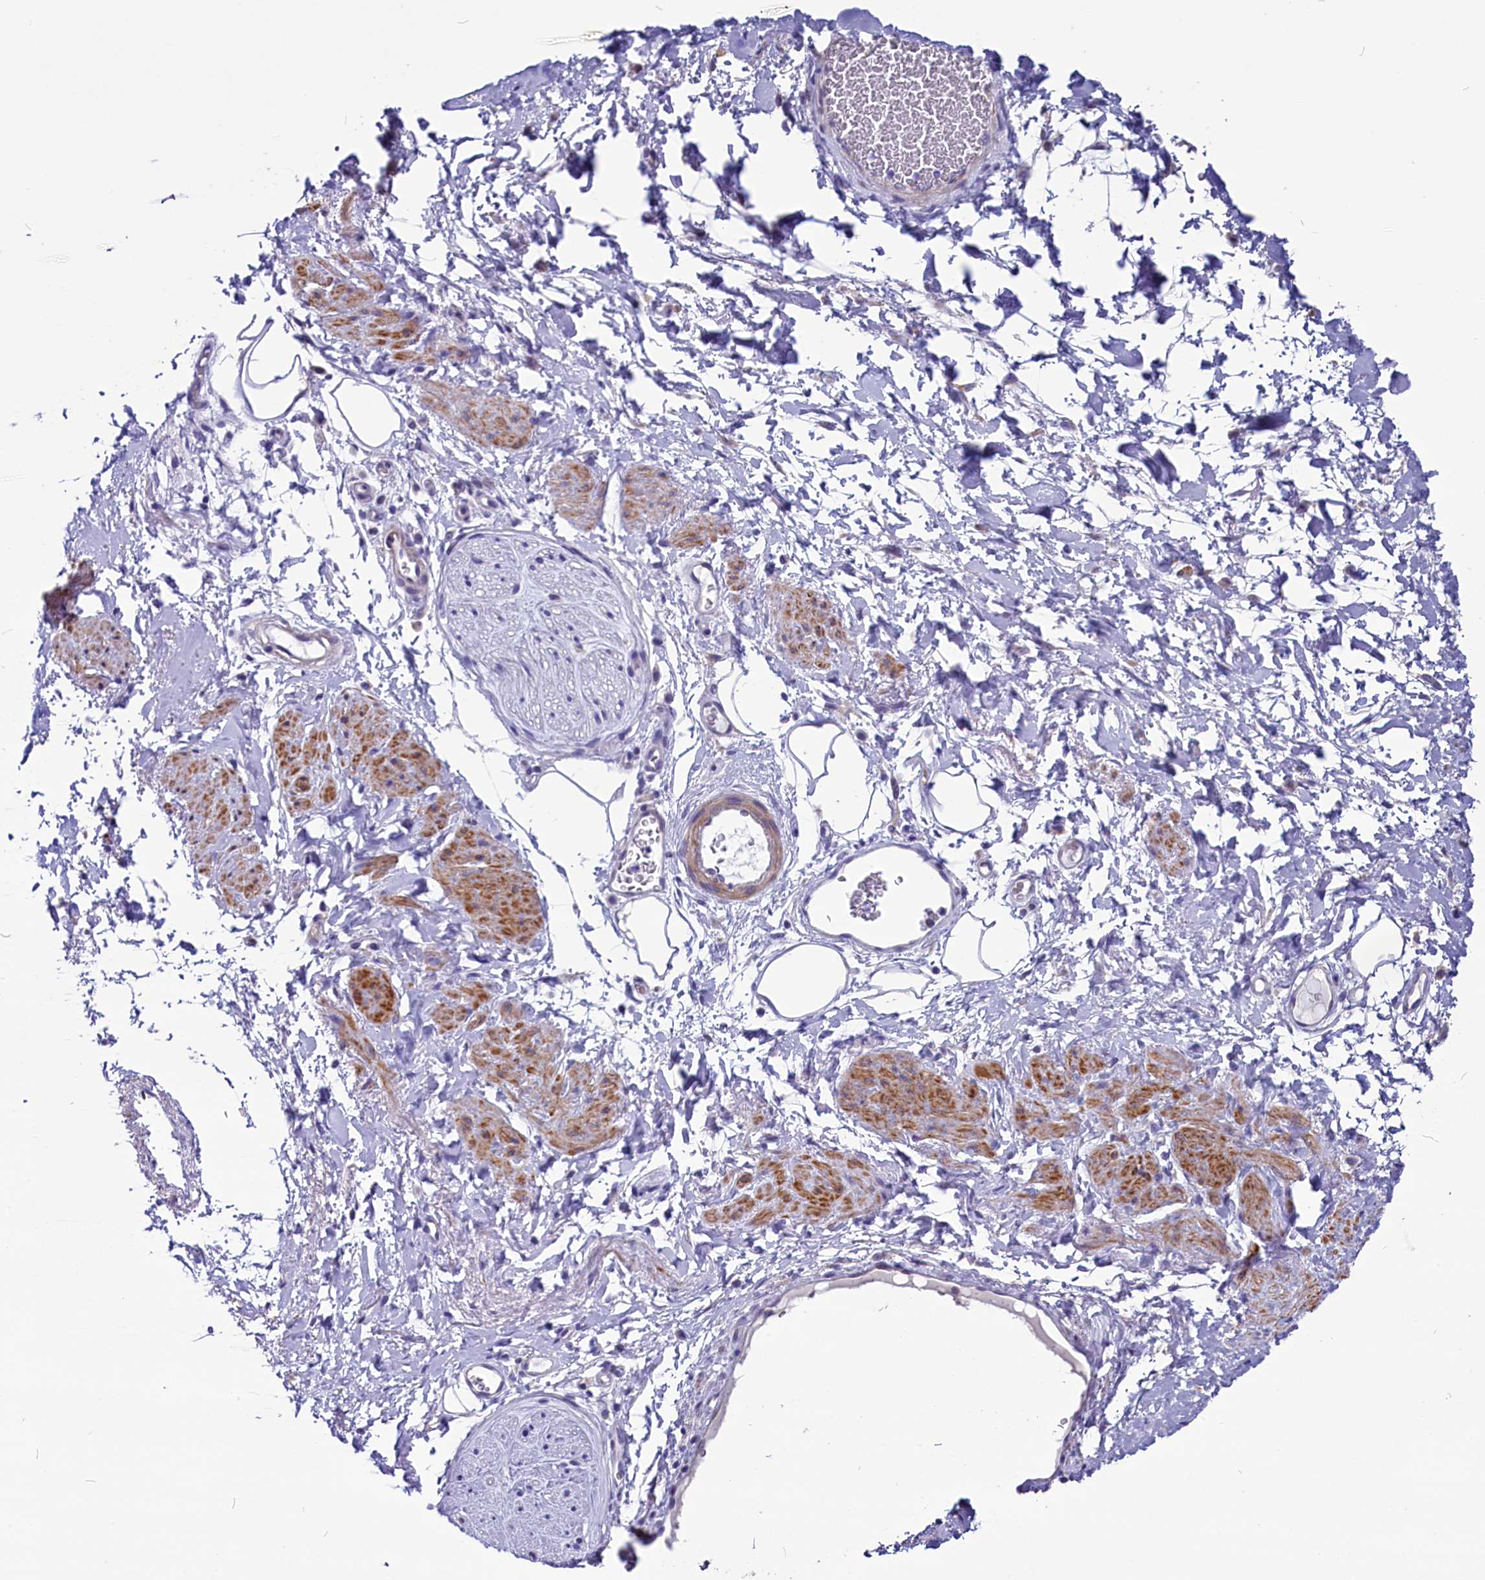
{"staining": {"intensity": "moderate", "quantity": "<25%", "location": "cytoplasmic/membranous"}, "tissue": "adipose tissue", "cell_type": "Adipocytes", "image_type": "normal", "snomed": [{"axis": "morphology", "description": "Normal tissue, NOS"}, {"axis": "morphology", "description": "Adenocarcinoma, NOS"}, {"axis": "topography", "description": "Rectum"}, {"axis": "topography", "description": "Vagina"}, {"axis": "topography", "description": "Peripheral nerve tissue"}], "caption": "Protein expression analysis of normal human adipose tissue reveals moderate cytoplasmic/membranous staining in approximately <25% of adipocytes. Nuclei are stained in blue.", "gene": "SCD5", "patient": {"sex": "female", "age": 71}}